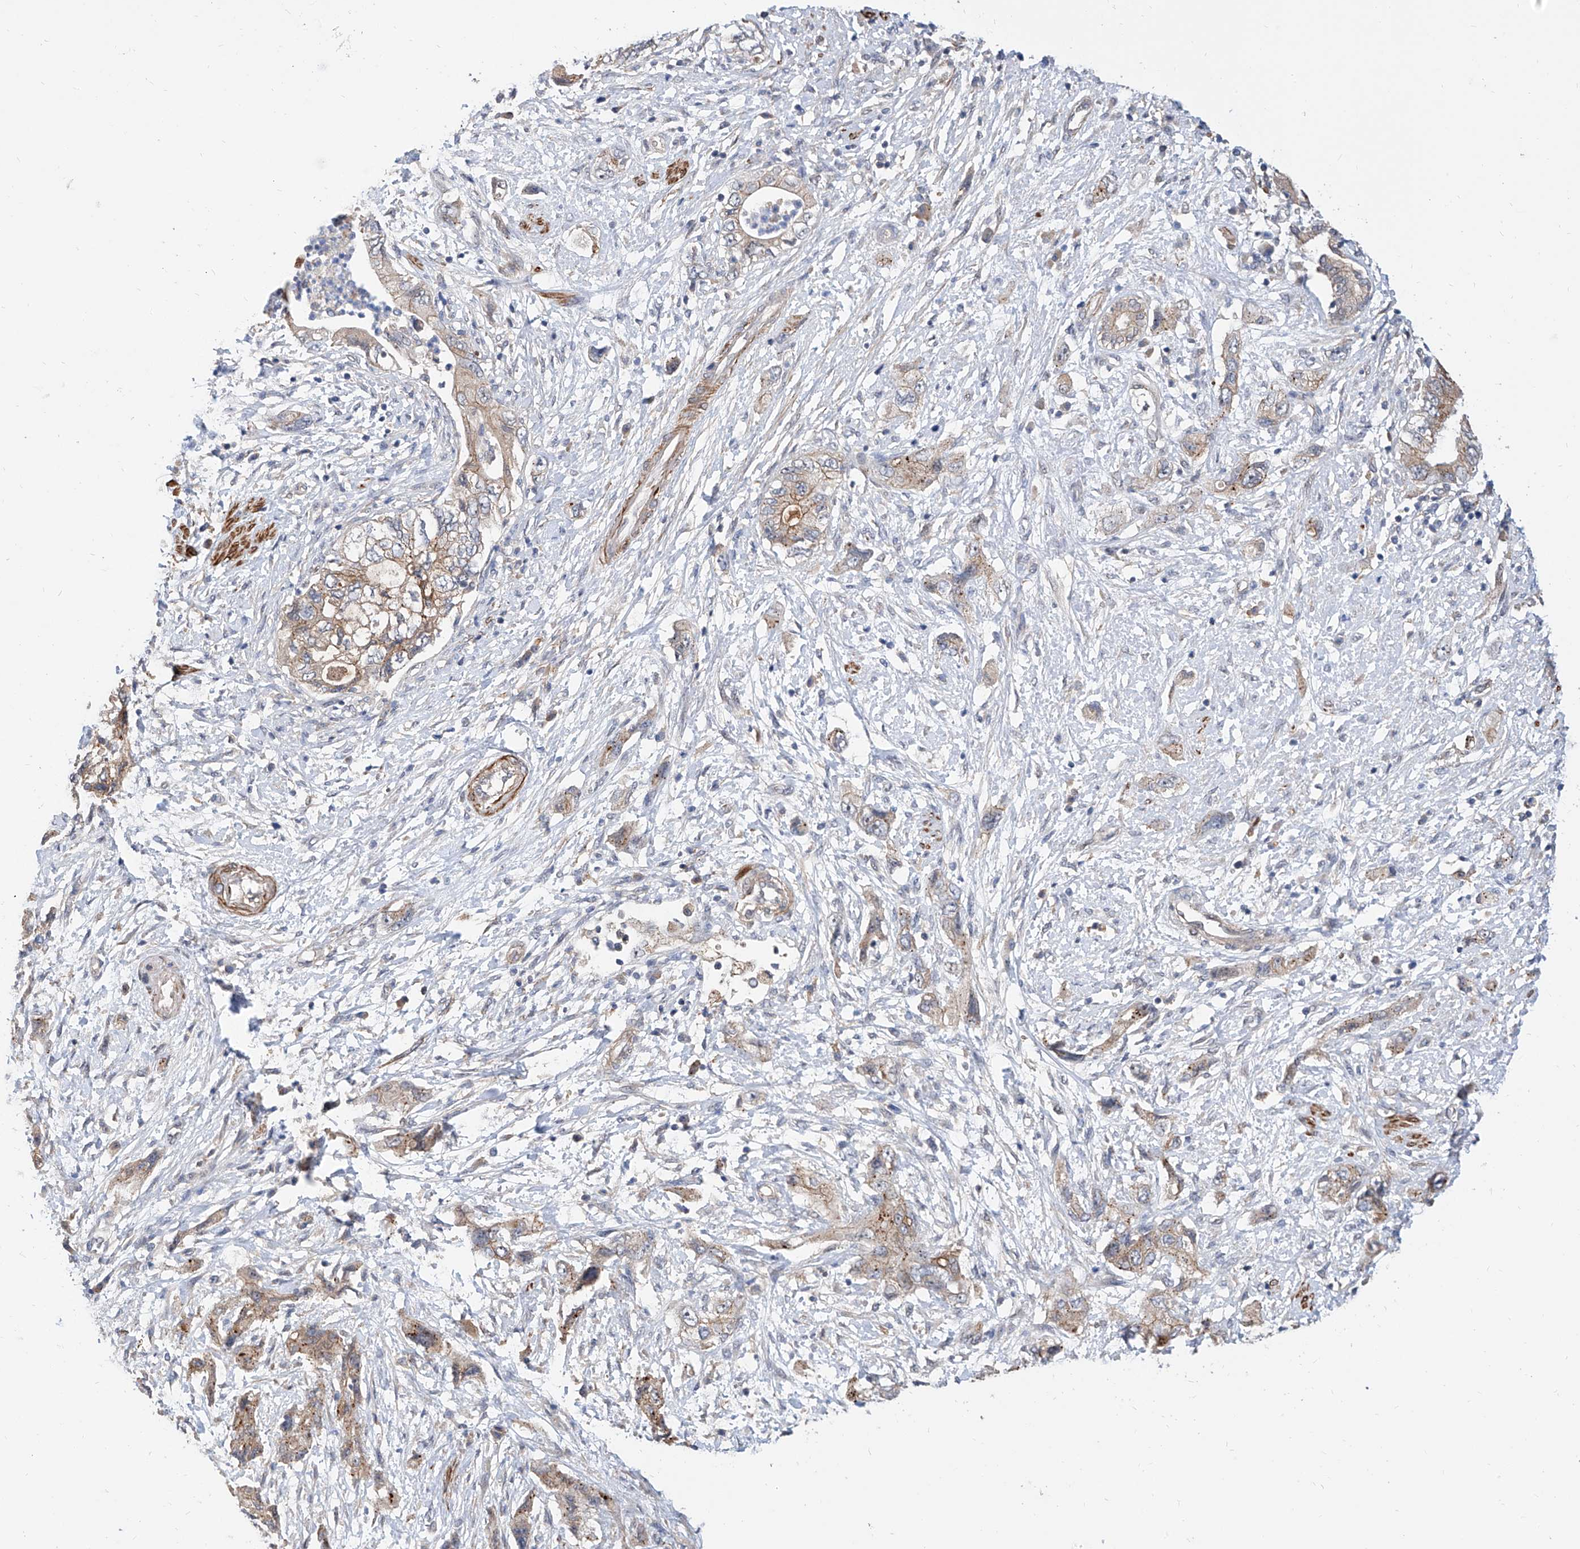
{"staining": {"intensity": "moderate", "quantity": "25%-75%", "location": "cytoplasmic/membranous"}, "tissue": "pancreatic cancer", "cell_type": "Tumor cells", "image_type": "cancer", "snomed": [{"axis": "morphology", "description": "Adenocarcinoma, NOS"}, {"axis": "topography", "description": "Pancreas"}], "caption": "Pancreatic cancer stained with IHC displays moderate cytoplasmic/membranous positivity in about 25%-75% of tumor cells. (brown staining indicates protein expression, while blue staining denotes nuclei).", "gene": "MAGEE2", "patient": {"sex": "female", "age": 73}}